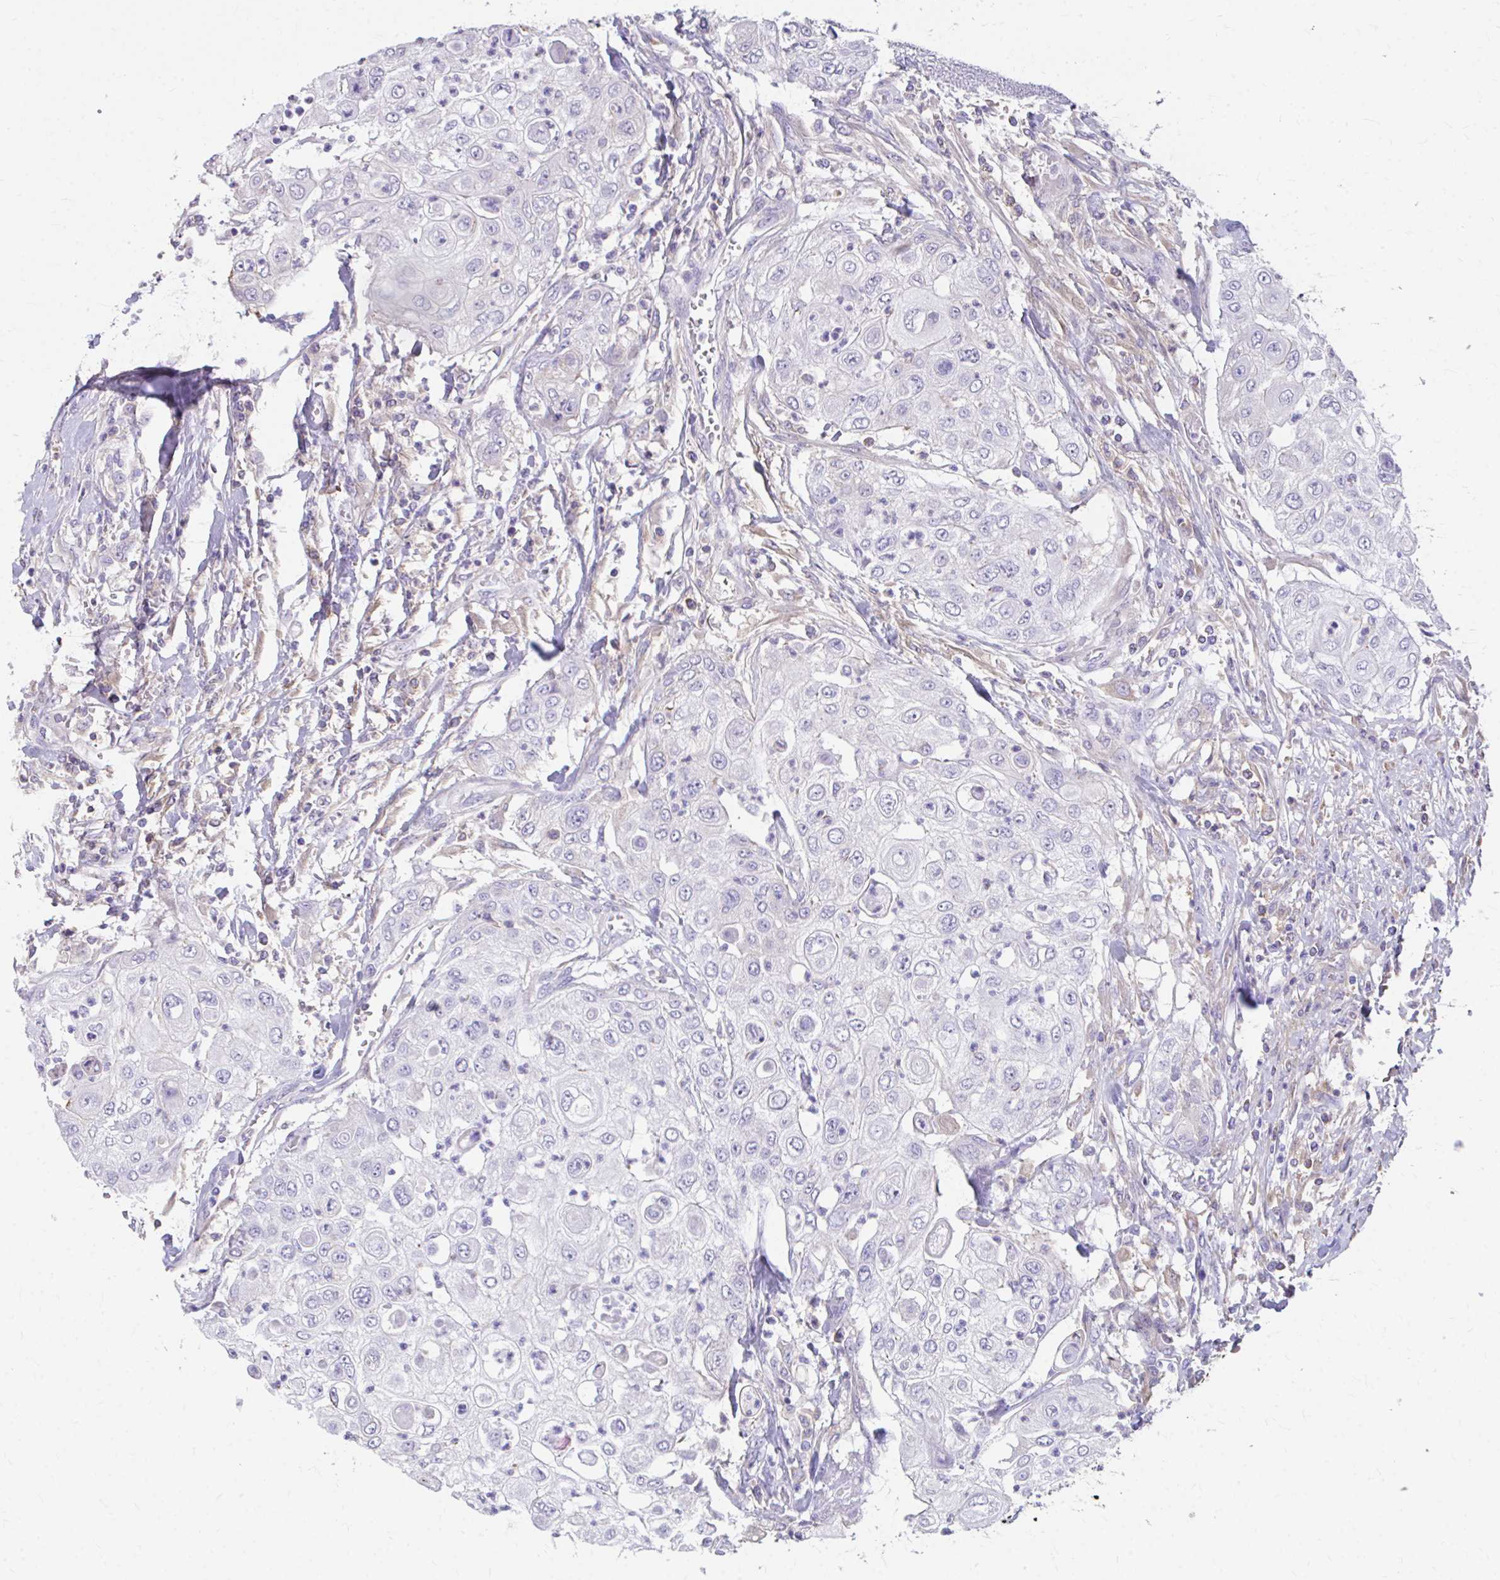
{"staining": {"intensity": "negative", "quantity": "none", "location": "none"}, "tissue": "urothelial cancer", "cell_type": "Tumor cells", "image_type": "cancer", "snomed": [{"axis": "morphology", "description": "Urothelial carcinoma, High grade"}, {"axis": "topography", "description": "Urinary bladder"}], "caption": "Micrograph shows no protein expression in tumor cells of high-grade urothelial carcinoma tissue. The staining is performed using DAB brown chromogen with nuclei counter-stained in using hematoxylin.", "gene": "CFH", "patient": {"sex": "female", "age": 79}}